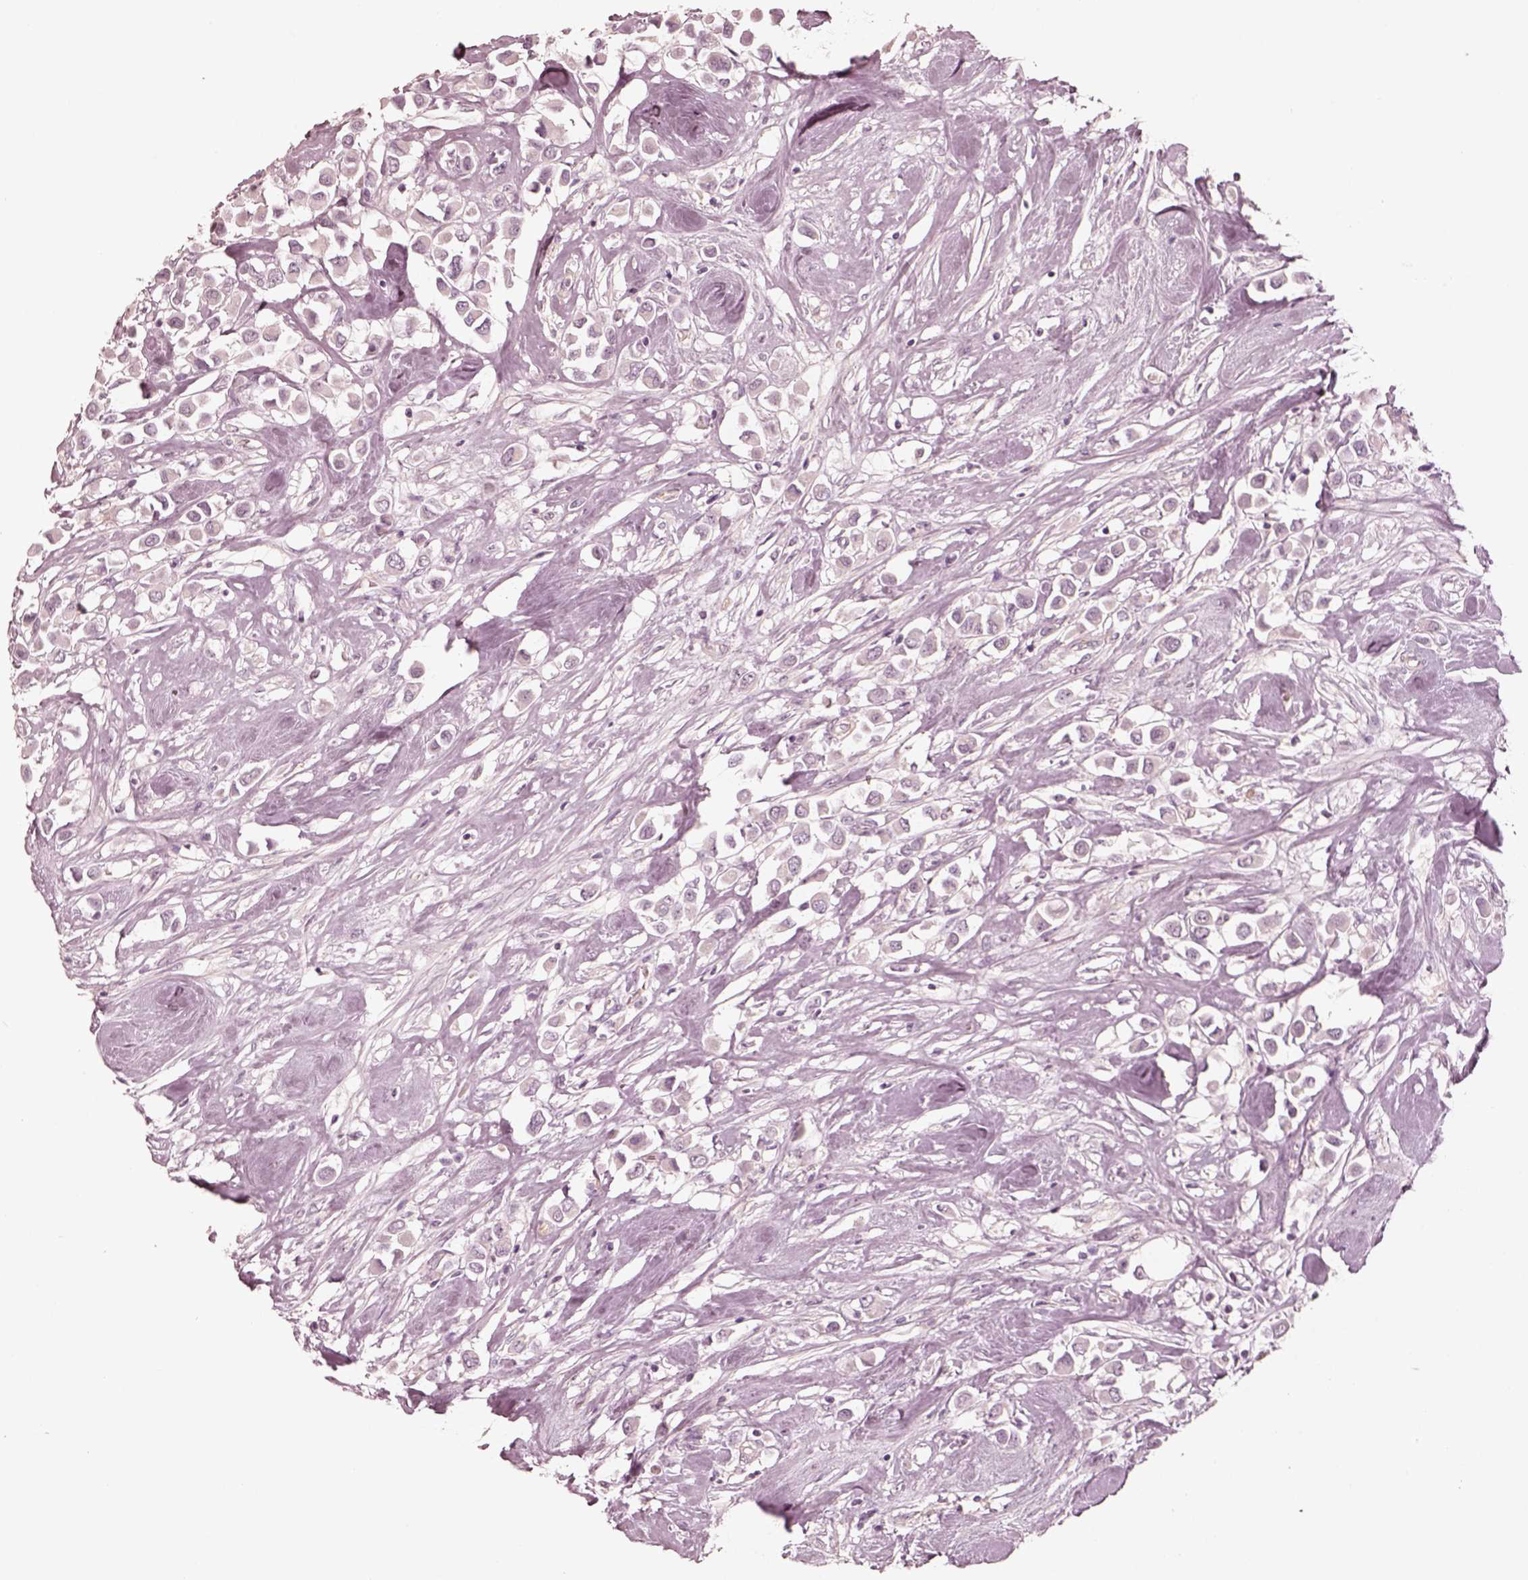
{"staining": {"intensity": "negative", "quantity": "none", "location": "none"}, "tissue": "breast cancer", "cell_type": "Tumor cells", "image_type": "cancer", "snomed": [{"axis": "morphology", "description": "Duct carcinoma"}, {"axis": "topography", "description": "Breast"}], "caption": "Infiltrating ductal carcinoma (breast) was stained to show a protein in brown. There is no significant staining in tumor cells. (Stains: DAB (3,3'-diaminobenzidine) immunohistochemistry with hematoxylin counter stain, Microscopy: brightfield microscopy at high magnification).", "gene": "DNAAF9", "patient": {"sex": "female", "age": 61}}